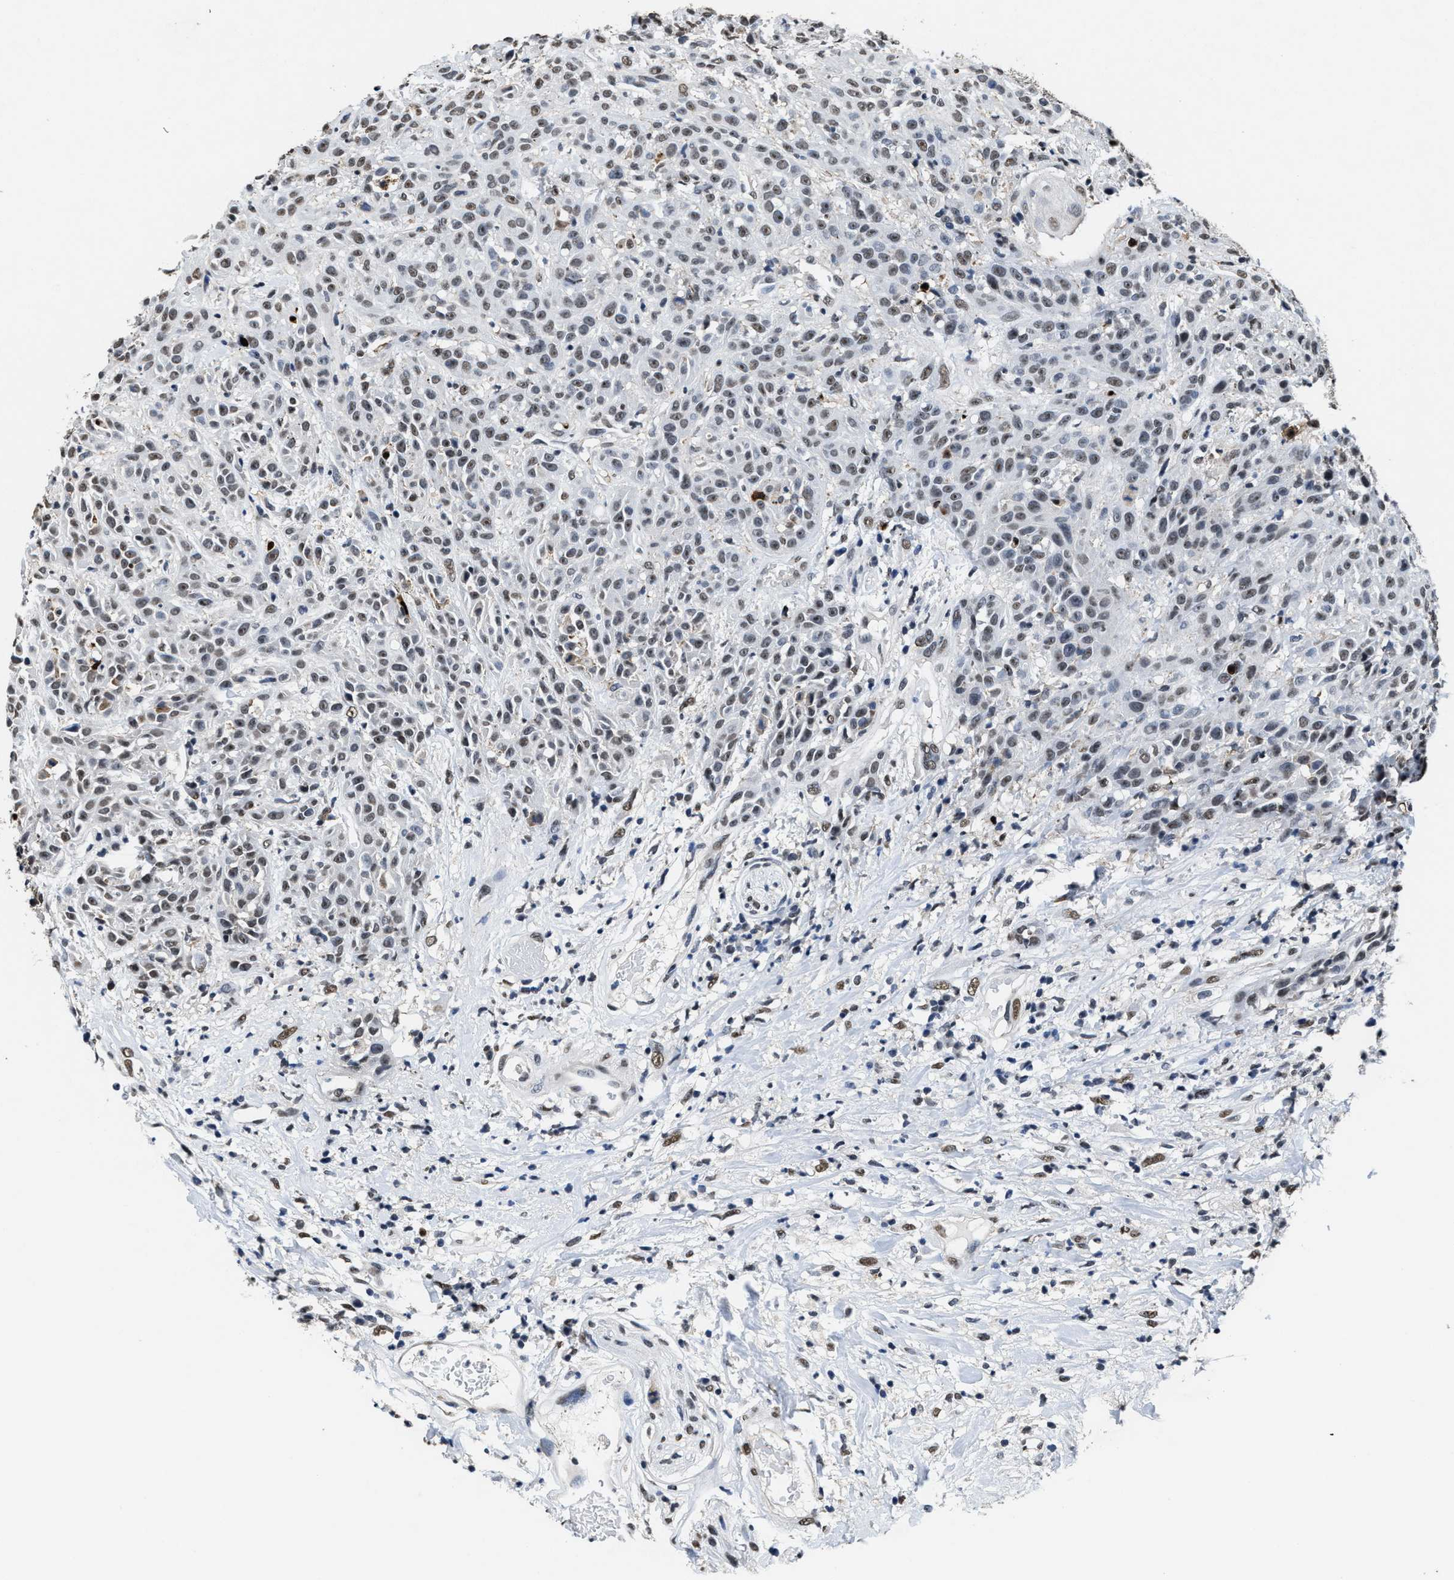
{"staining": {"intensity": "weak", "quantity": "25%-75%", "location": "nuclear"}, "tissue": "head and neck cancer", "cell_type": "Tumor cells", "image_type": "cancer", "snomed": [{"axis": "morphology", "description": "Normal tissue, NOS"}, {"axis": "morphology", "description": "Squamous cell carcinoma, NOS"}, {"axis": "topography", "description": "Cartilage tissue"}, {"axis": "topography", "description": "Head-Neck"}], "caption": "Tumor cells reveal low levels of weak nuclear staining in approximately 25%-75% of cells in human squamous cell carcinoma (head and neck). The staining was performed using DAB (3,3'-diaminobenzidine) to visualize the protein expression in brown, while the nuclei were stained in blue with hematoxylin (Magnification: 20x).", "gene": "SUPT16H", "patient": {"sex": "male", "age": 62}}